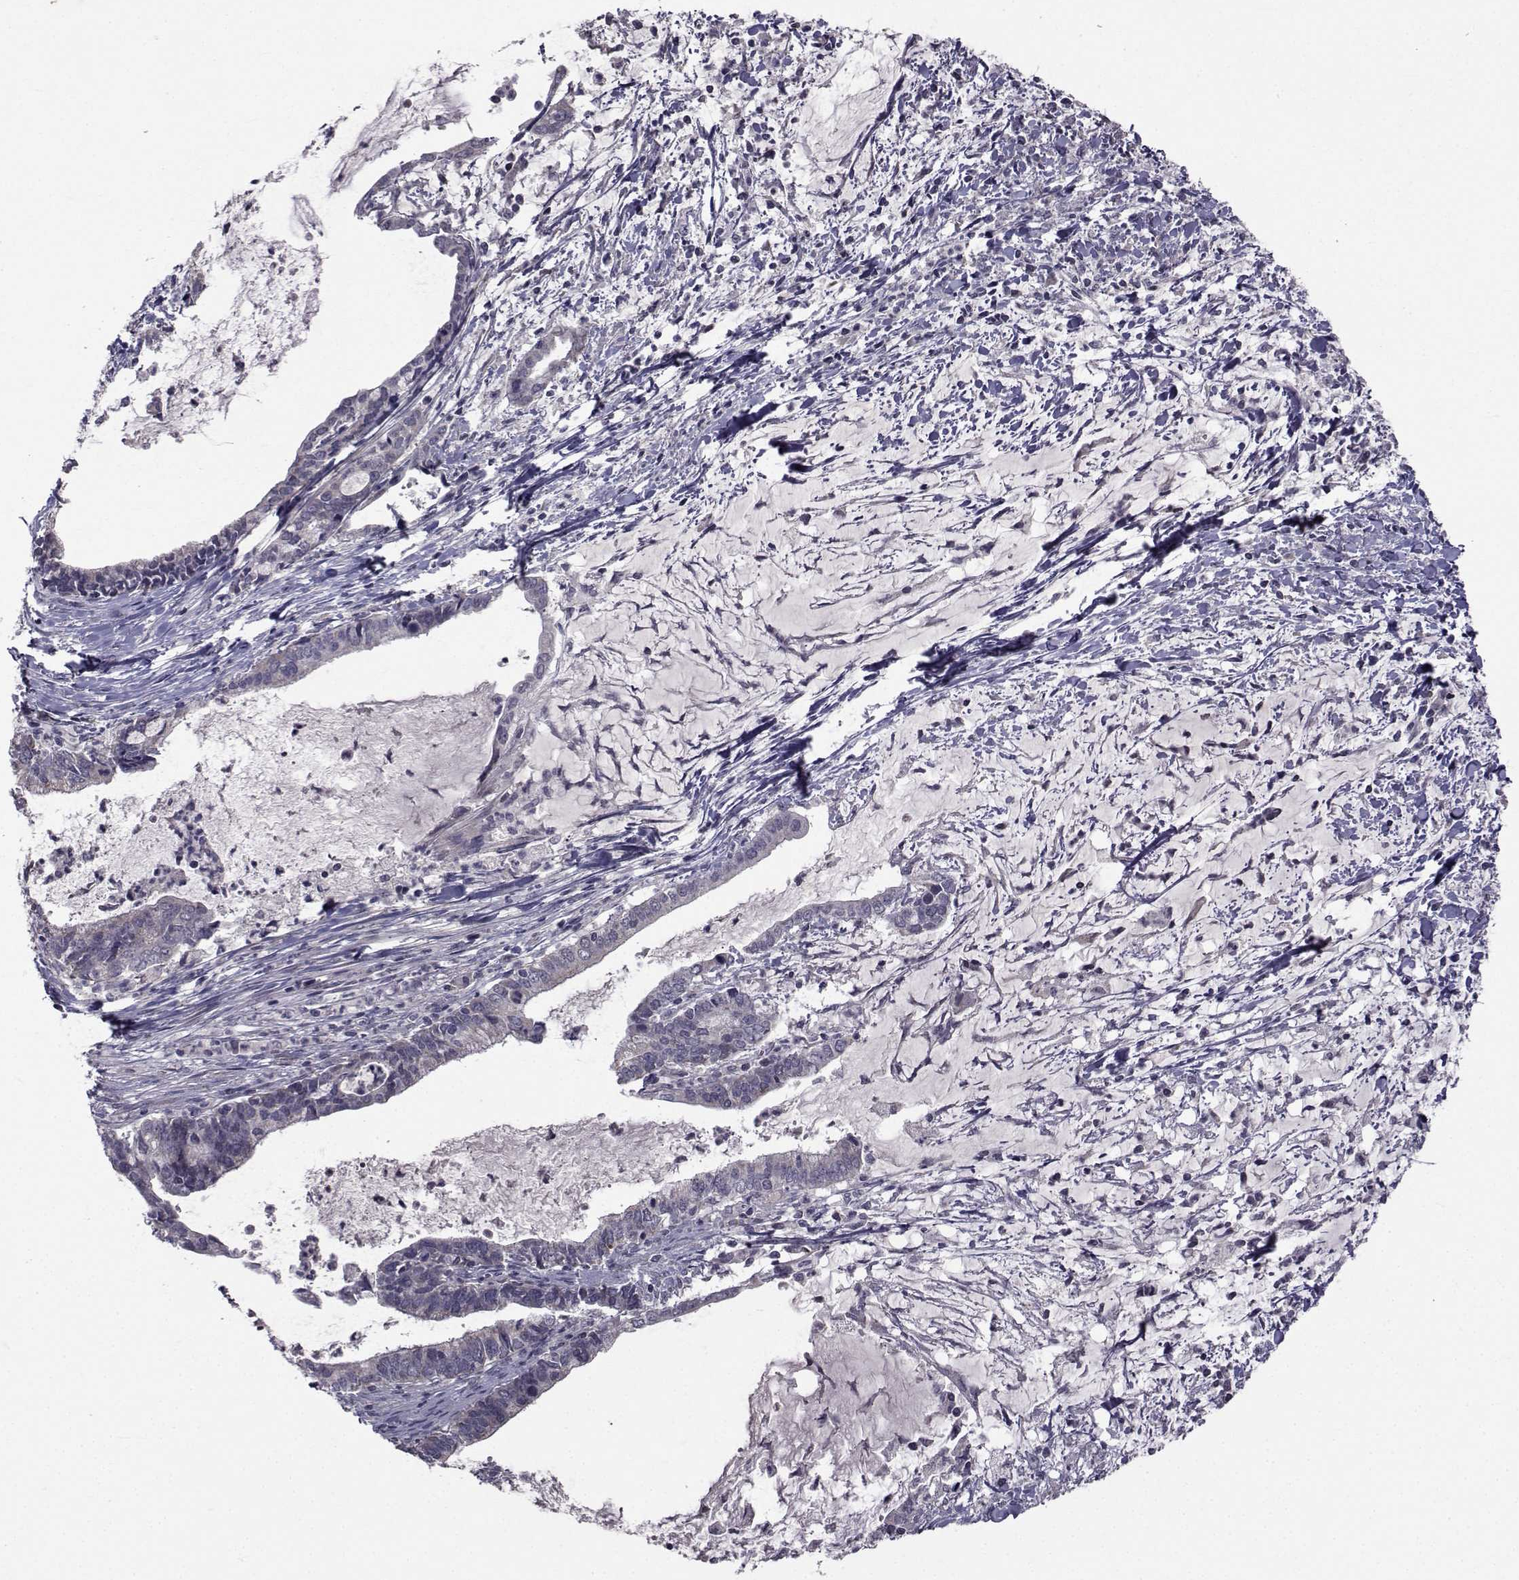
{"staining": {"intensity": "negative", "quantity": "none", "location": "none"}, "tissue": "cervical cancer", "cell_type": "Tumor cells", "image_type": "cancer", "snomed": [{"axis": "morphology", "description": "Adenocarcinoma, NOS"}, {"axis": "topography", "description": "Cervix"}], "caption": "The immunohistochemistry (IHC) micrograph has no significant expression in tumor cells of cervical cancer tissue.", "gene": "FDXR", "patient": {"sex": "female", "age": 42}}